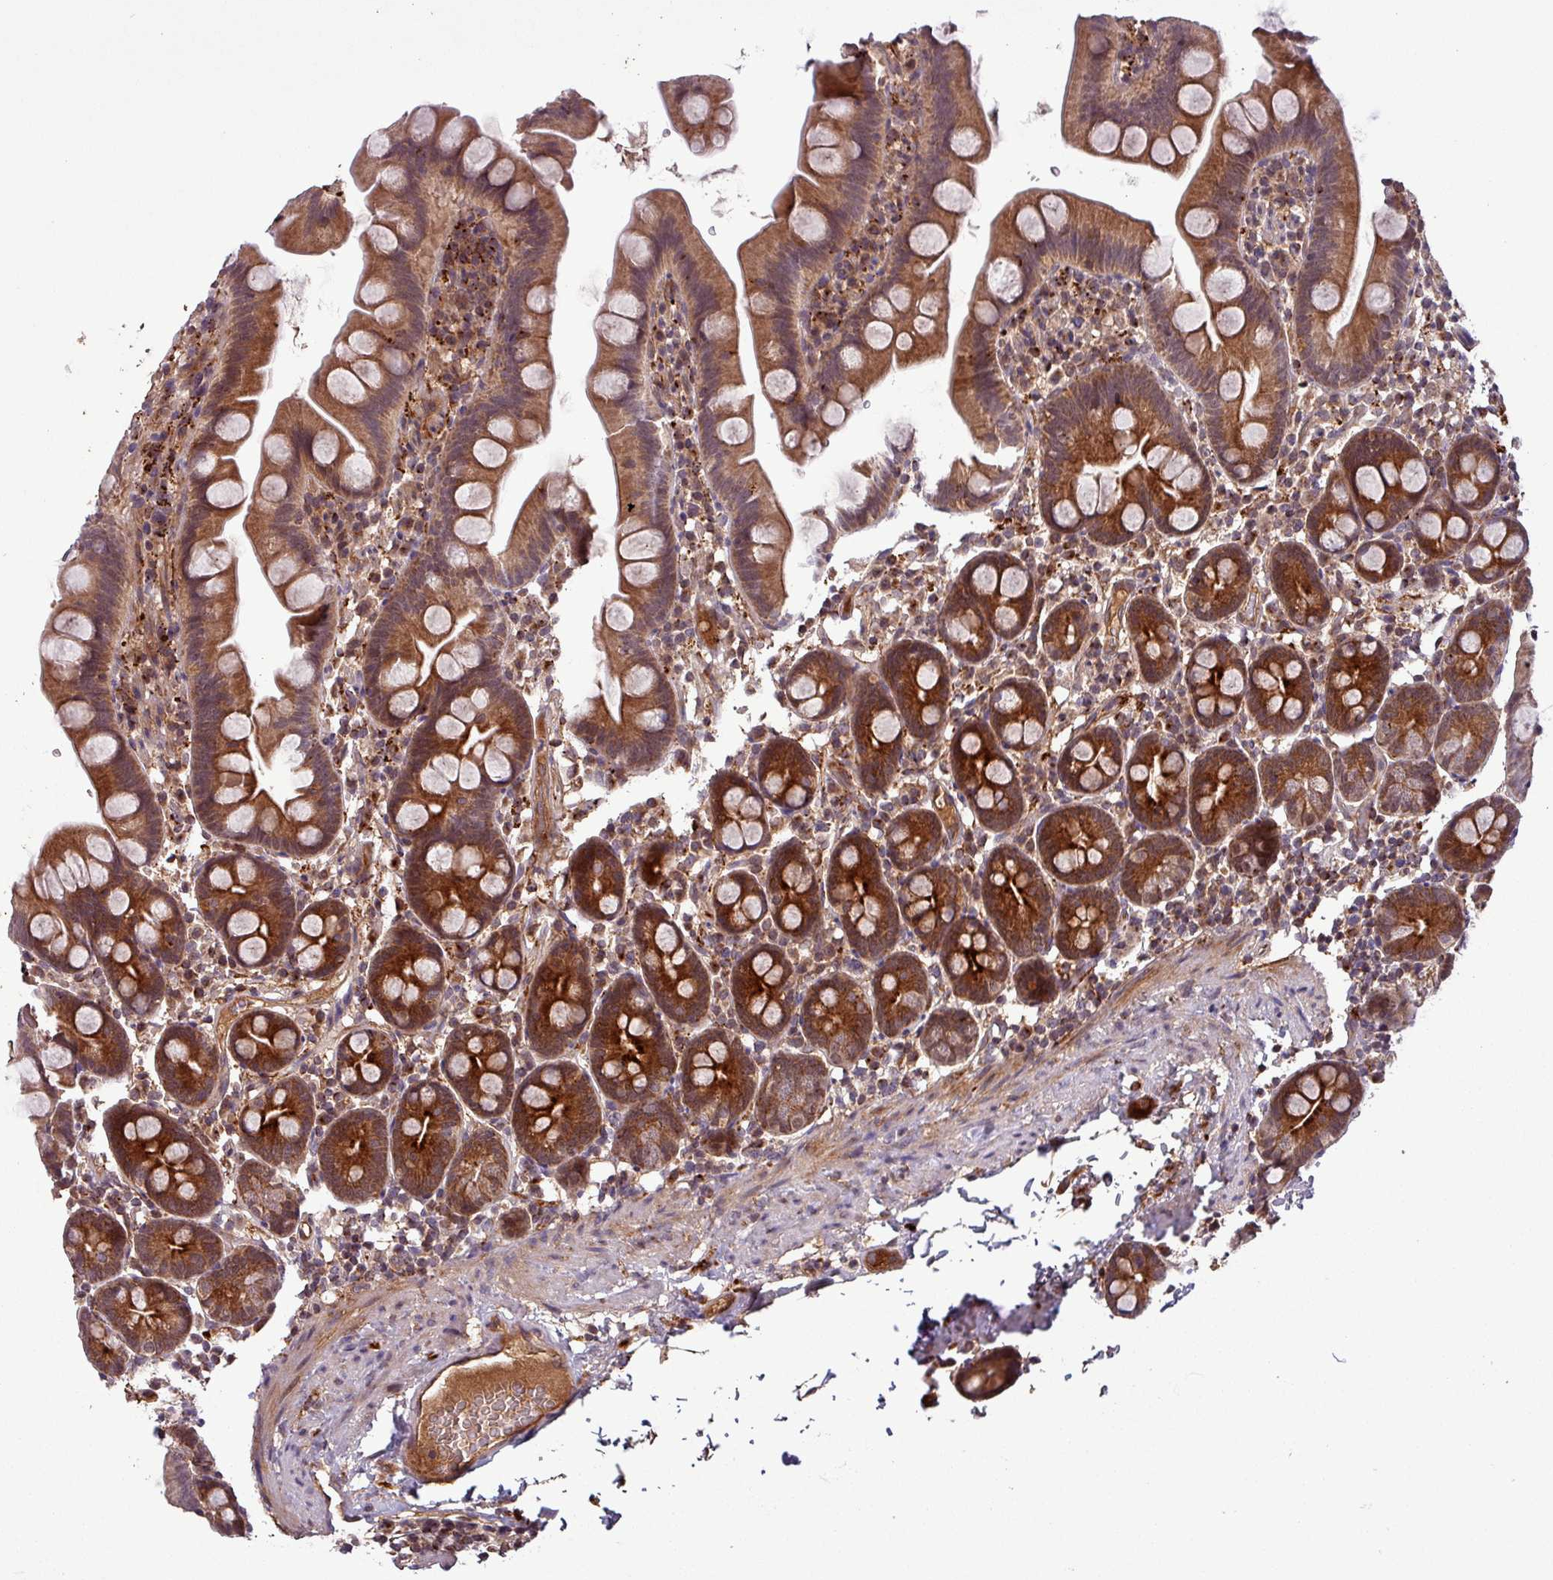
{"staining": {"intensity": "strong", "quantity": ">75%", "location": "cytoplasmic/membranous"}, "tissue": "small intestine", "cell_type": "Glandular cells", "image_type": "normal", "snomed": [{"axis": "morphology", "description": "Normal tissue, NOS"}, {"axis": "topography", "description": "Small intestine"}], "caption": "High-power microscopy captured an IHC photomicrograph of unremarkable small intestine, revealing strong cytoplasmic/membranous expression in approximately >75% of glandular cells. (brown staining indicates protein expression, while blue staining denotes nuclei).", "gene": "PUS1", "patient": {"sex": "female", "age": 68}}